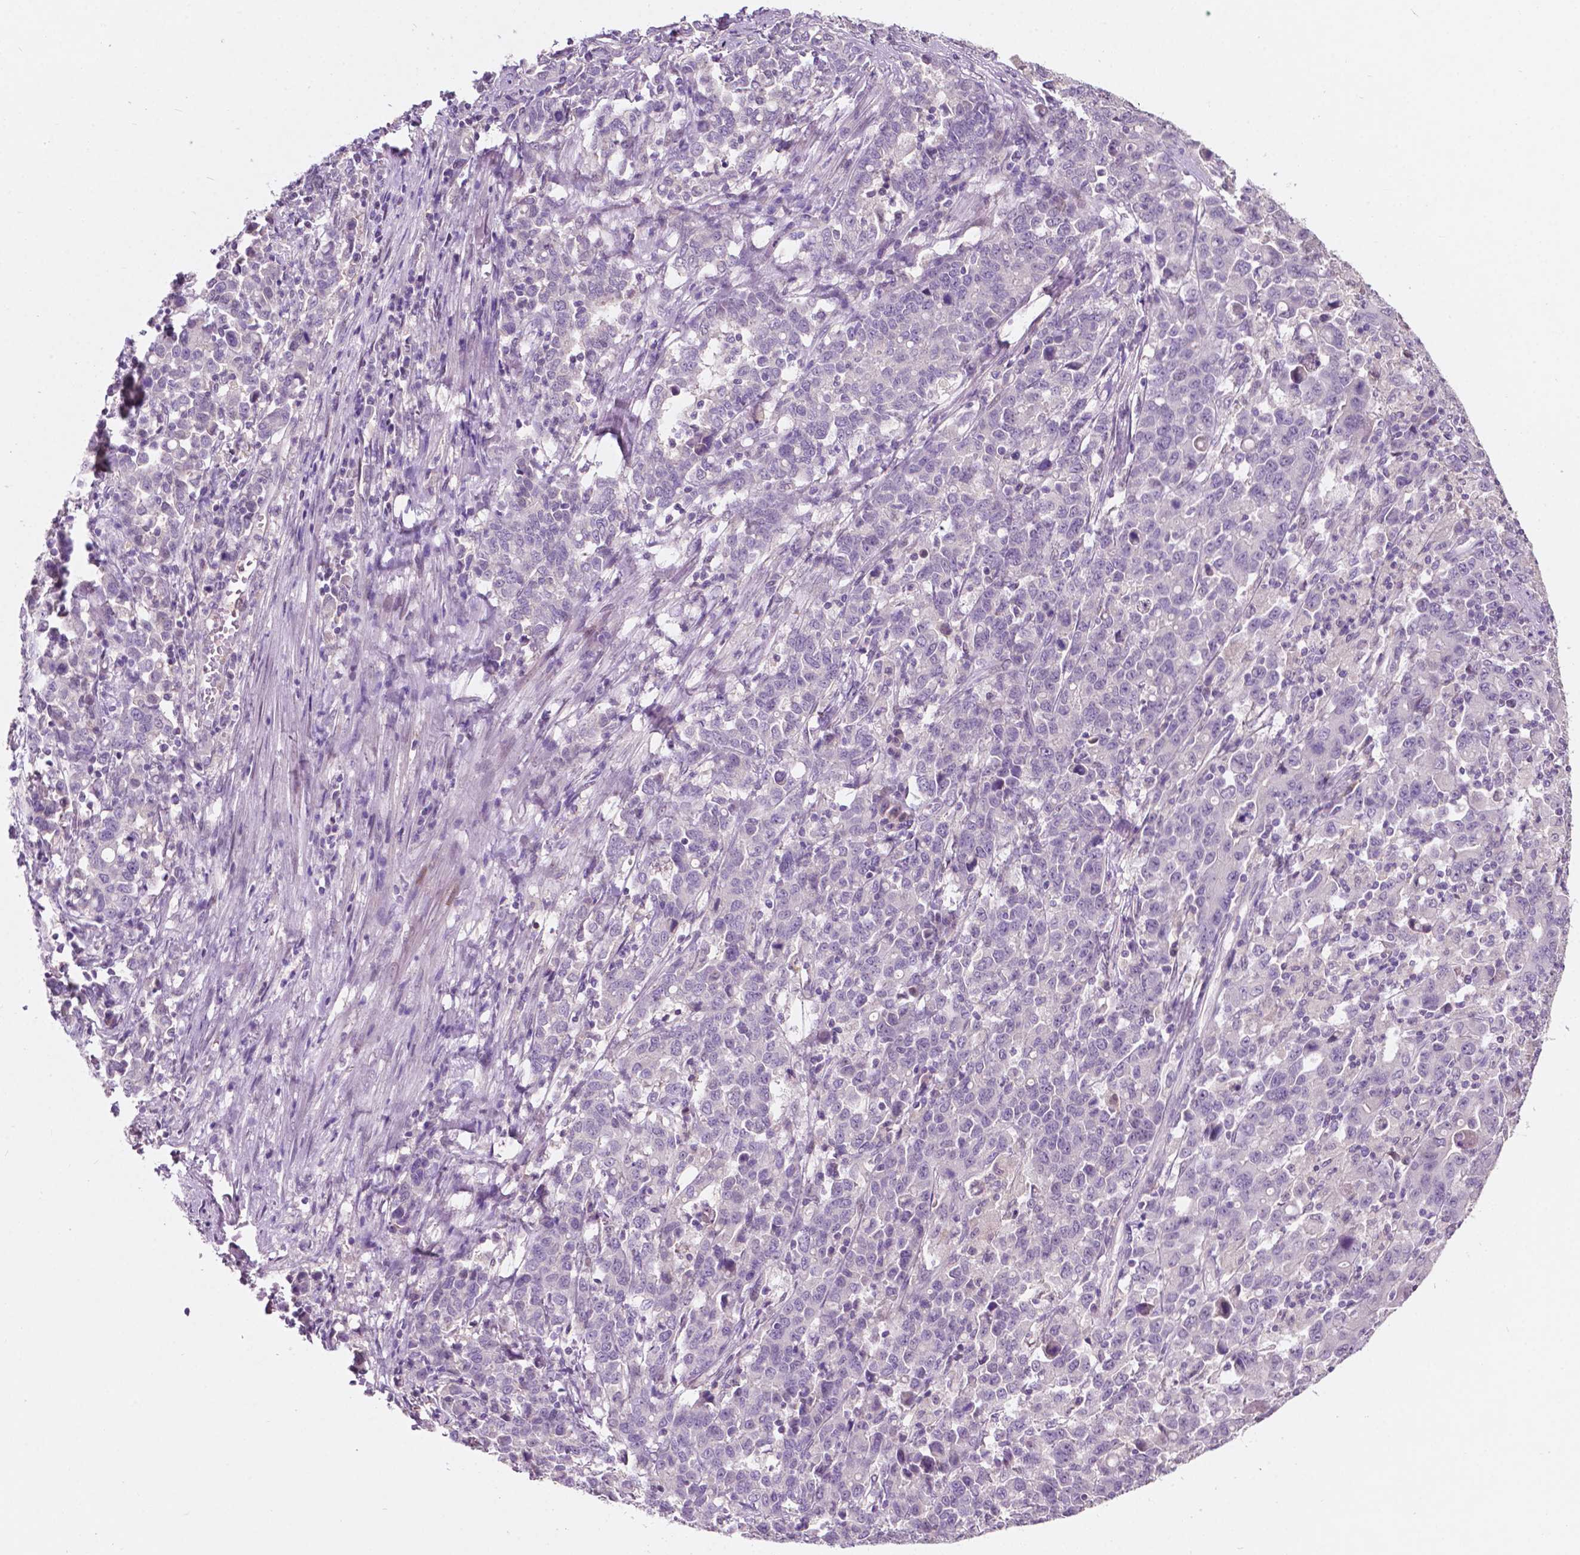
{"staining": {"intensity": "negative", "quantity": "none", "location": "none"}, "tissue": "stomach cancer", "cell_type": "Tumor cells", "image_type": "cancer", "snomed": [{"axis": "morphology", "description": "Adenocarcinoma, NOS"}, {"axis": "topography", "description": "Stomach, upper"}], "caption": "Immunohistochemistry of human stomach adenocarcinoma shows no expression in tumor cells.", "gene": "TM6SF2", "patient": {"sex": "male", "age": 69}}